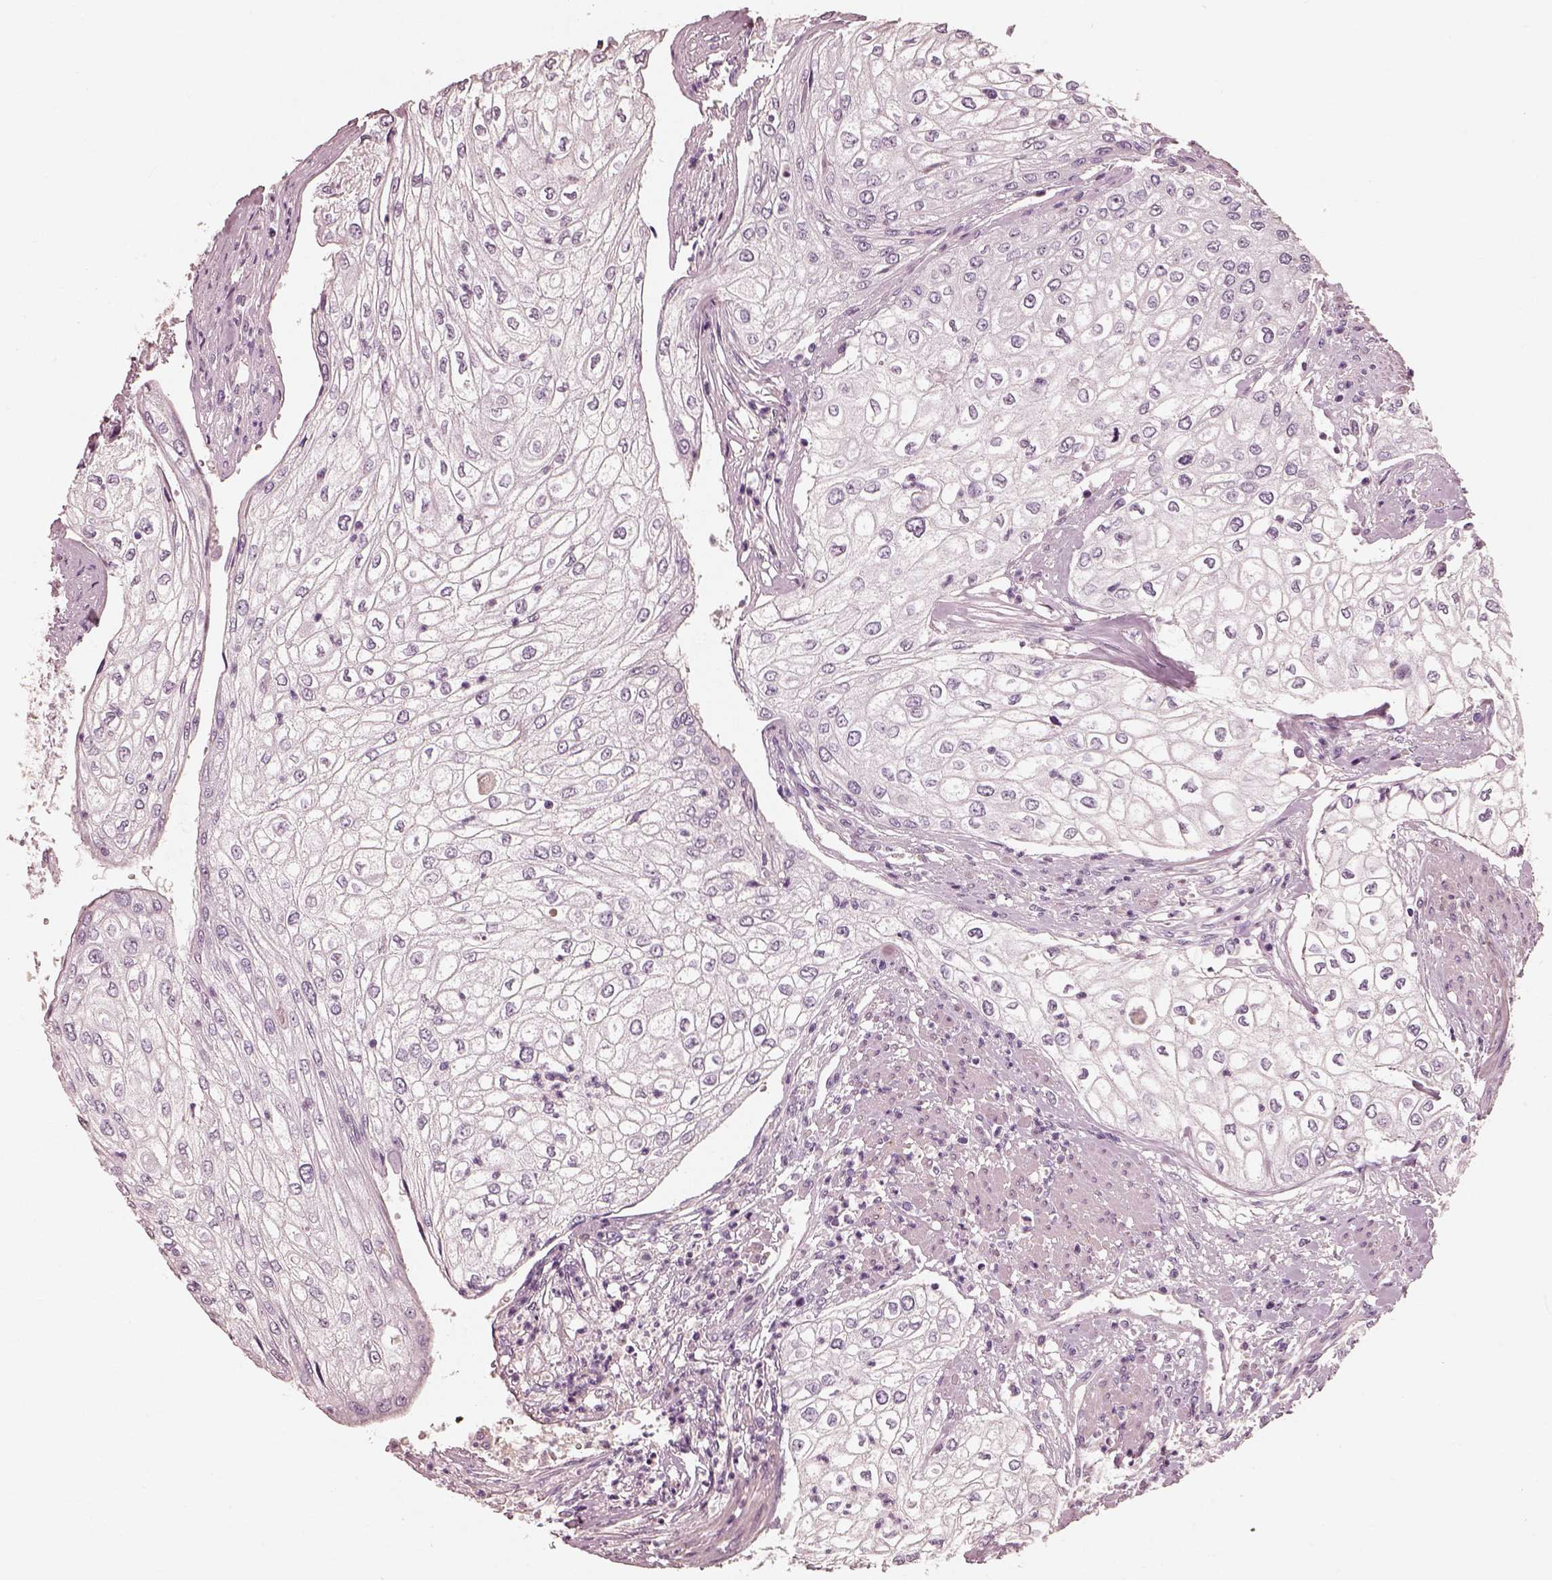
{"staining": {"intensity": "negative", "quantity": "none", "location": "none"}, "tissue": "urothelial cancer", "cell_type": "Tumor cells", "image_type": "cancer", "snomed": [{"axis": "morphology", "description": "Urothelial carcinoma, High grade"}, {"axis": "topography", "description": "Urinary bladder"}], "caption": "This micrograph is of urothelial cancer stained with immunohistochemistry to label a protein in brown with the nuclei are counter-stained blue. There is no staining in tumor cells.", "gene": "RS1", "patient": {"sex": "male", "age": 62}}